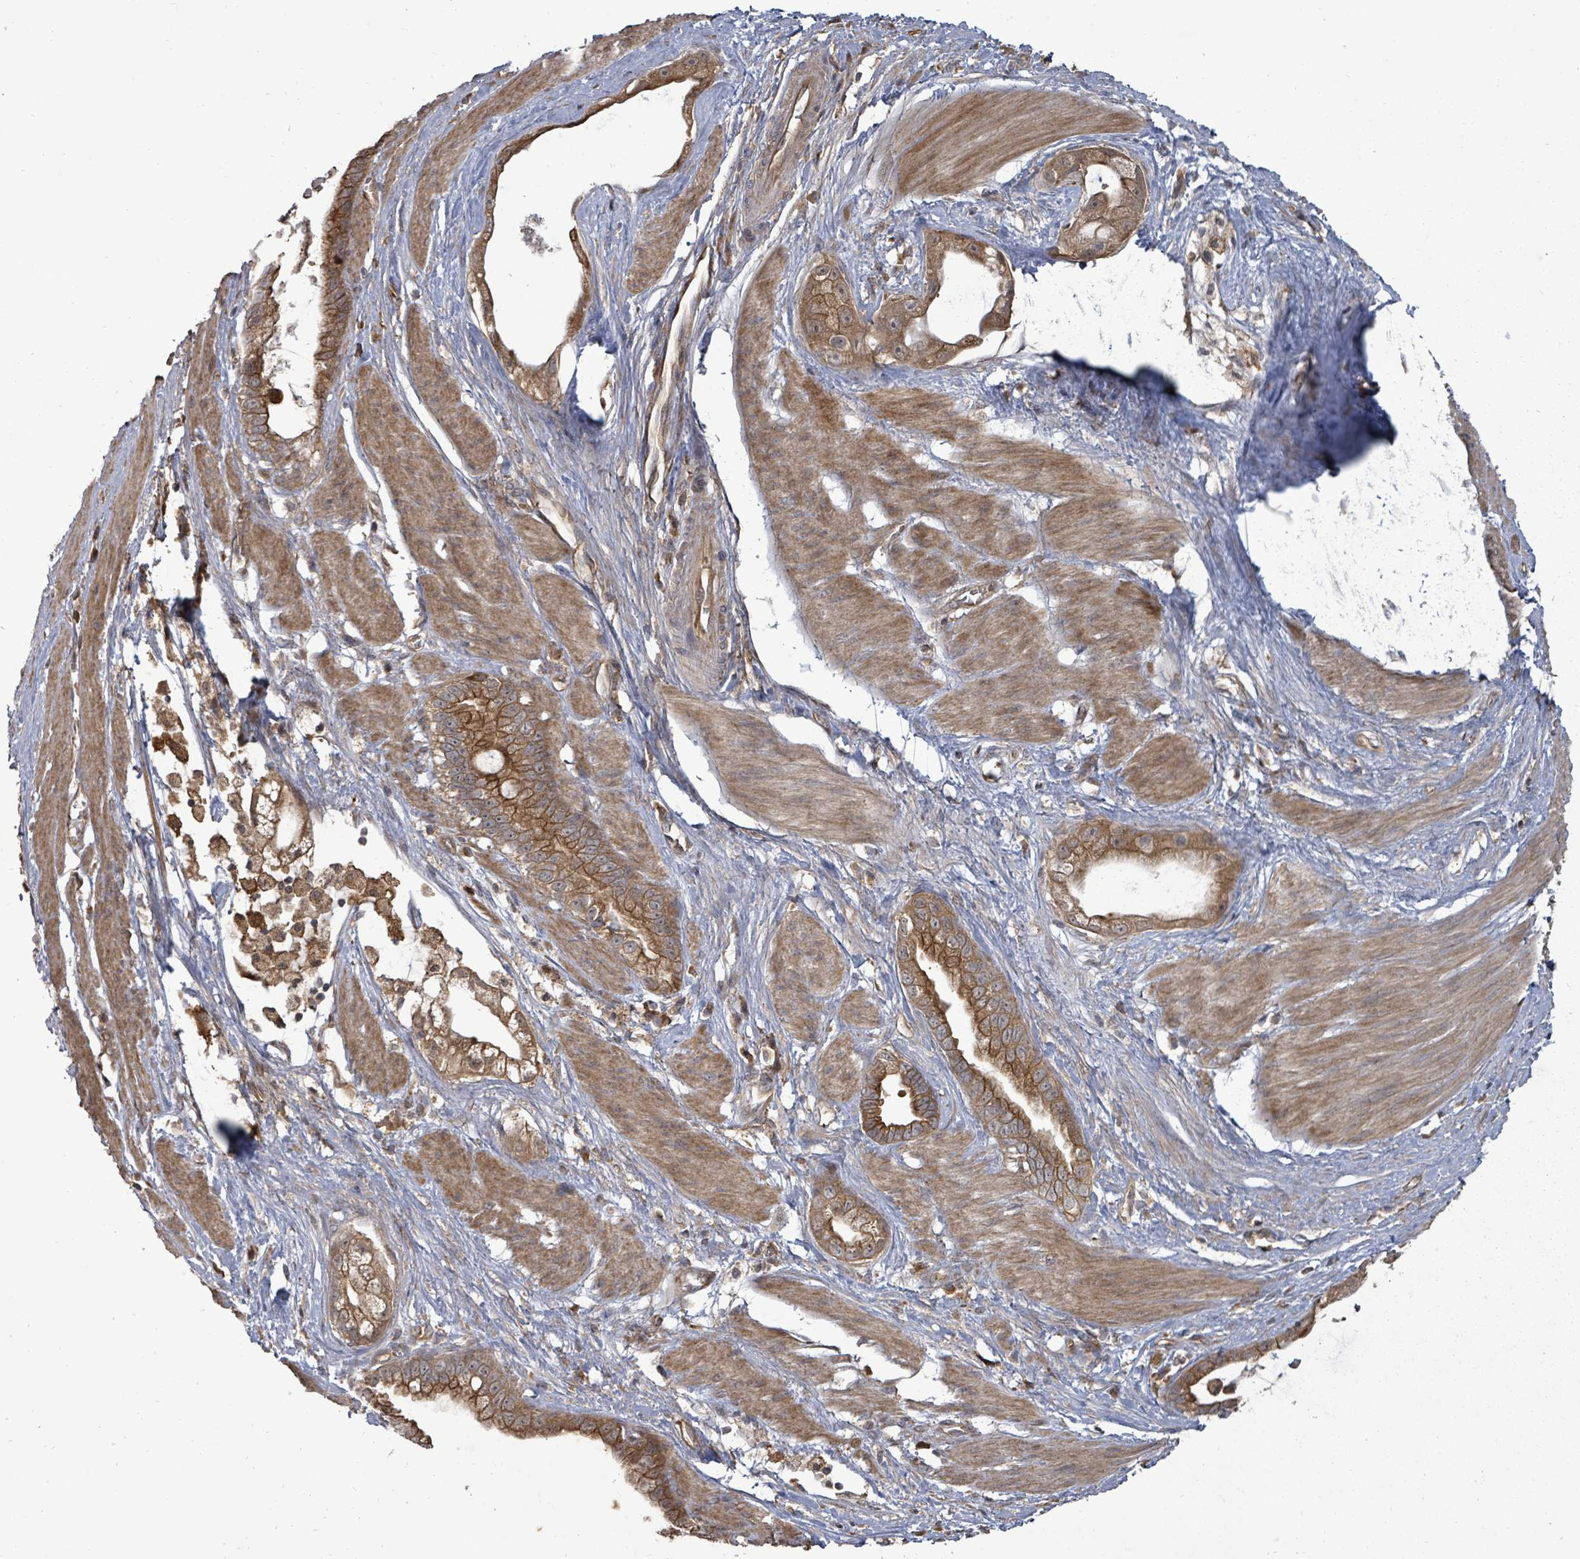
{"staining": {"intensity": "strong", "quantity": ">75%", "location": "cytoplasmic/membranous"}, "tissue": "stomach cancer", "cell_type": "Tumor cells", "image_type": "cancer", "snomed": [{"axis": "morphology", "description": "Adenocarcinoma, NOS"}, {"axis": "topography", "description": "Stomach"}], "caption": "DAB immunohistochemical staining of human stomach cancer shows strong cytoplasmic/membranous protein expression in about >75% of tumor cells.", "gene": "EIF3C", "patient": {"sex": "male", "age": 55}}